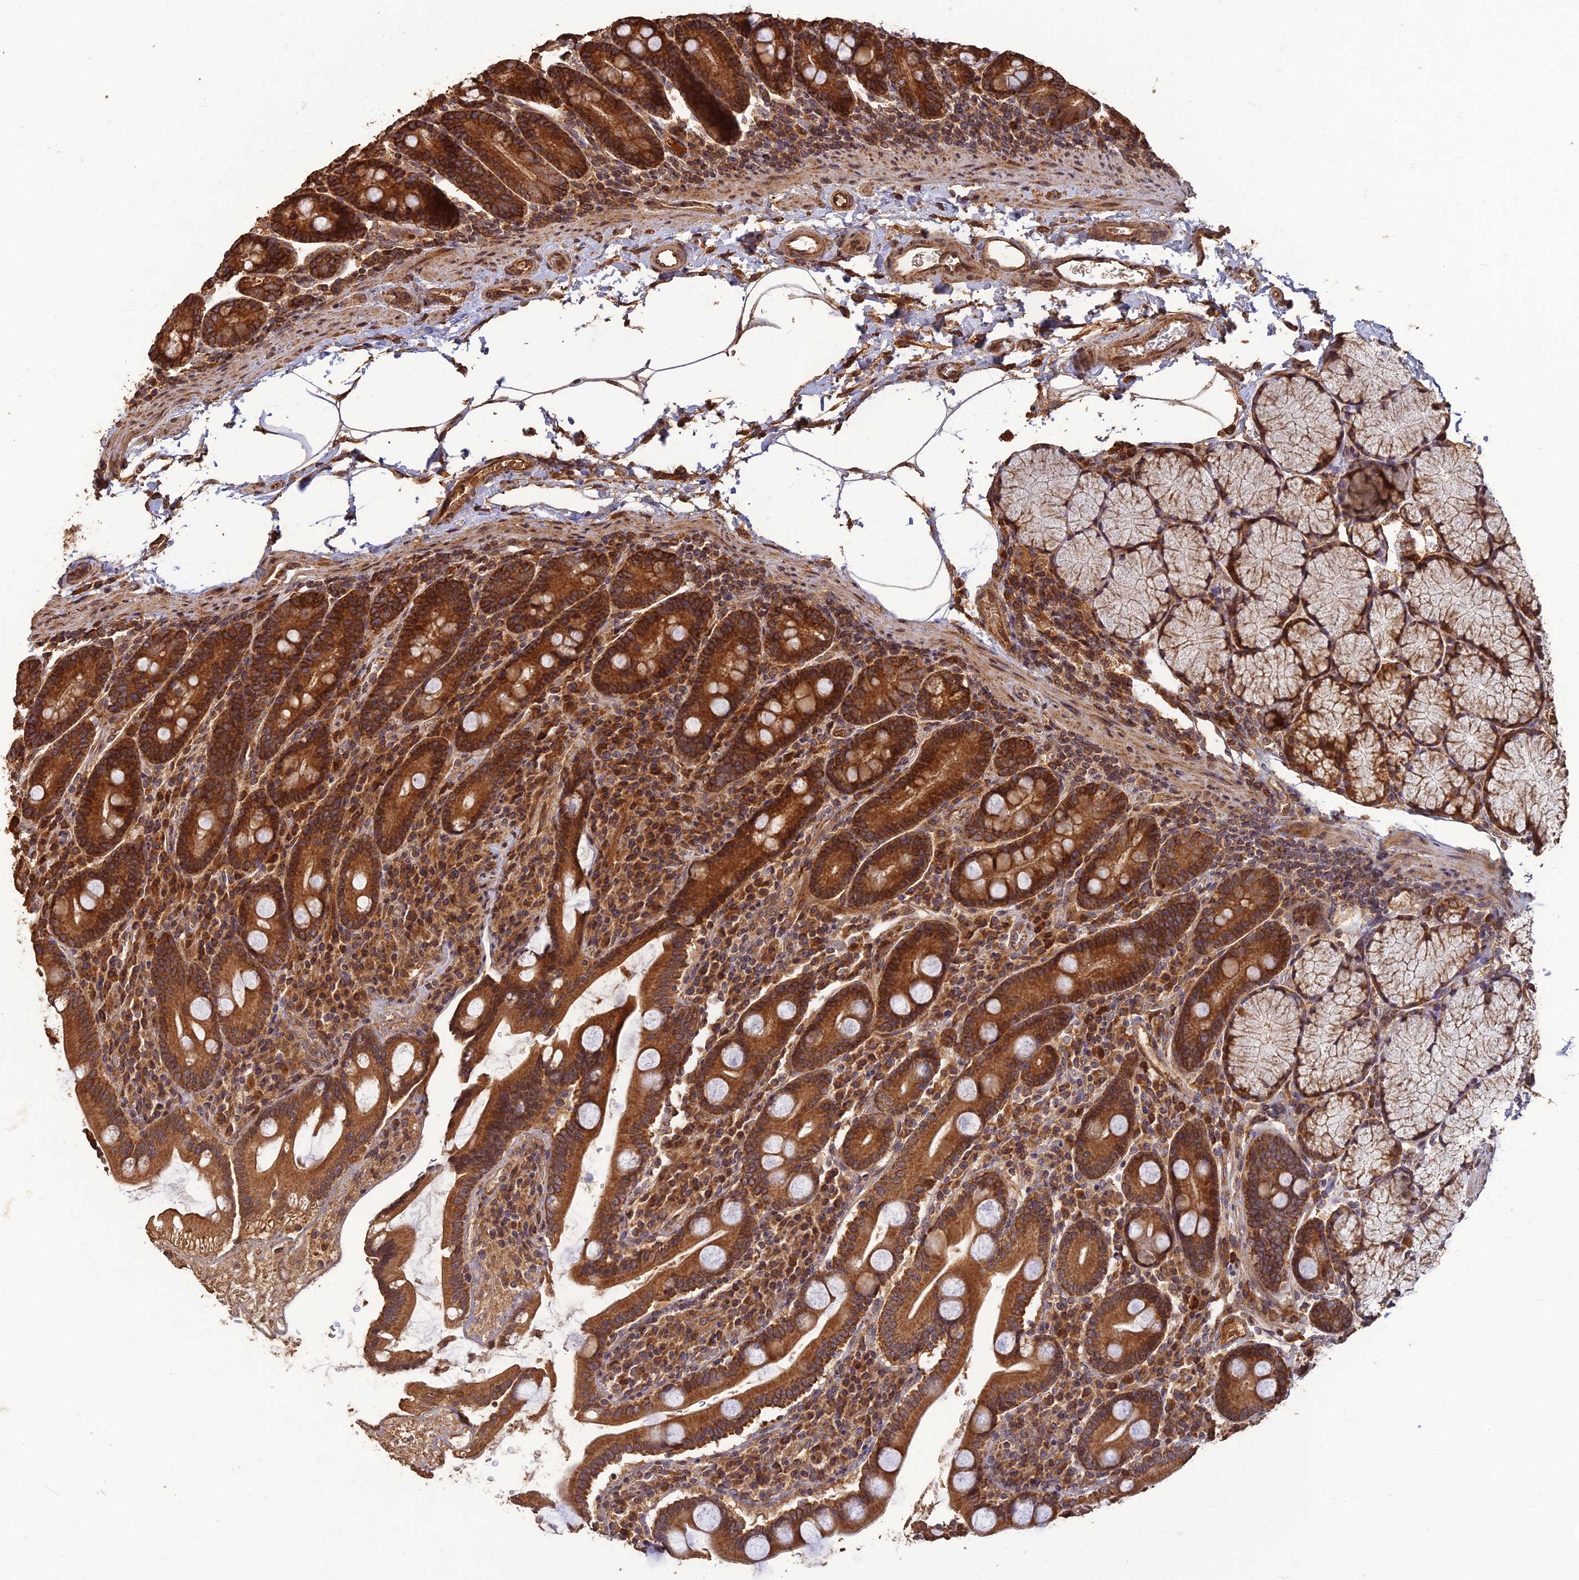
{"staining": {"intensity": "strong", "quantity": ">75%", "location": "cytoplasmic/membranous"}, "tissue": "duodenum", "cell_type": "Glandular cells", "image_type": "normal", "snomed": [{"axis": "morphology", "description": "Normal tissue, NOS"}, {"axis": "topography", "description": "Duodenum"}], "caption": "The micrograph exhibits immunohistochemical staining of normal duodenum. There is strong cytoplasmic/membranous expression is appreciated in about >75% of glandular cells.", "gene": "CORO1C", "patient": {"sex": "male", "age": 35}}